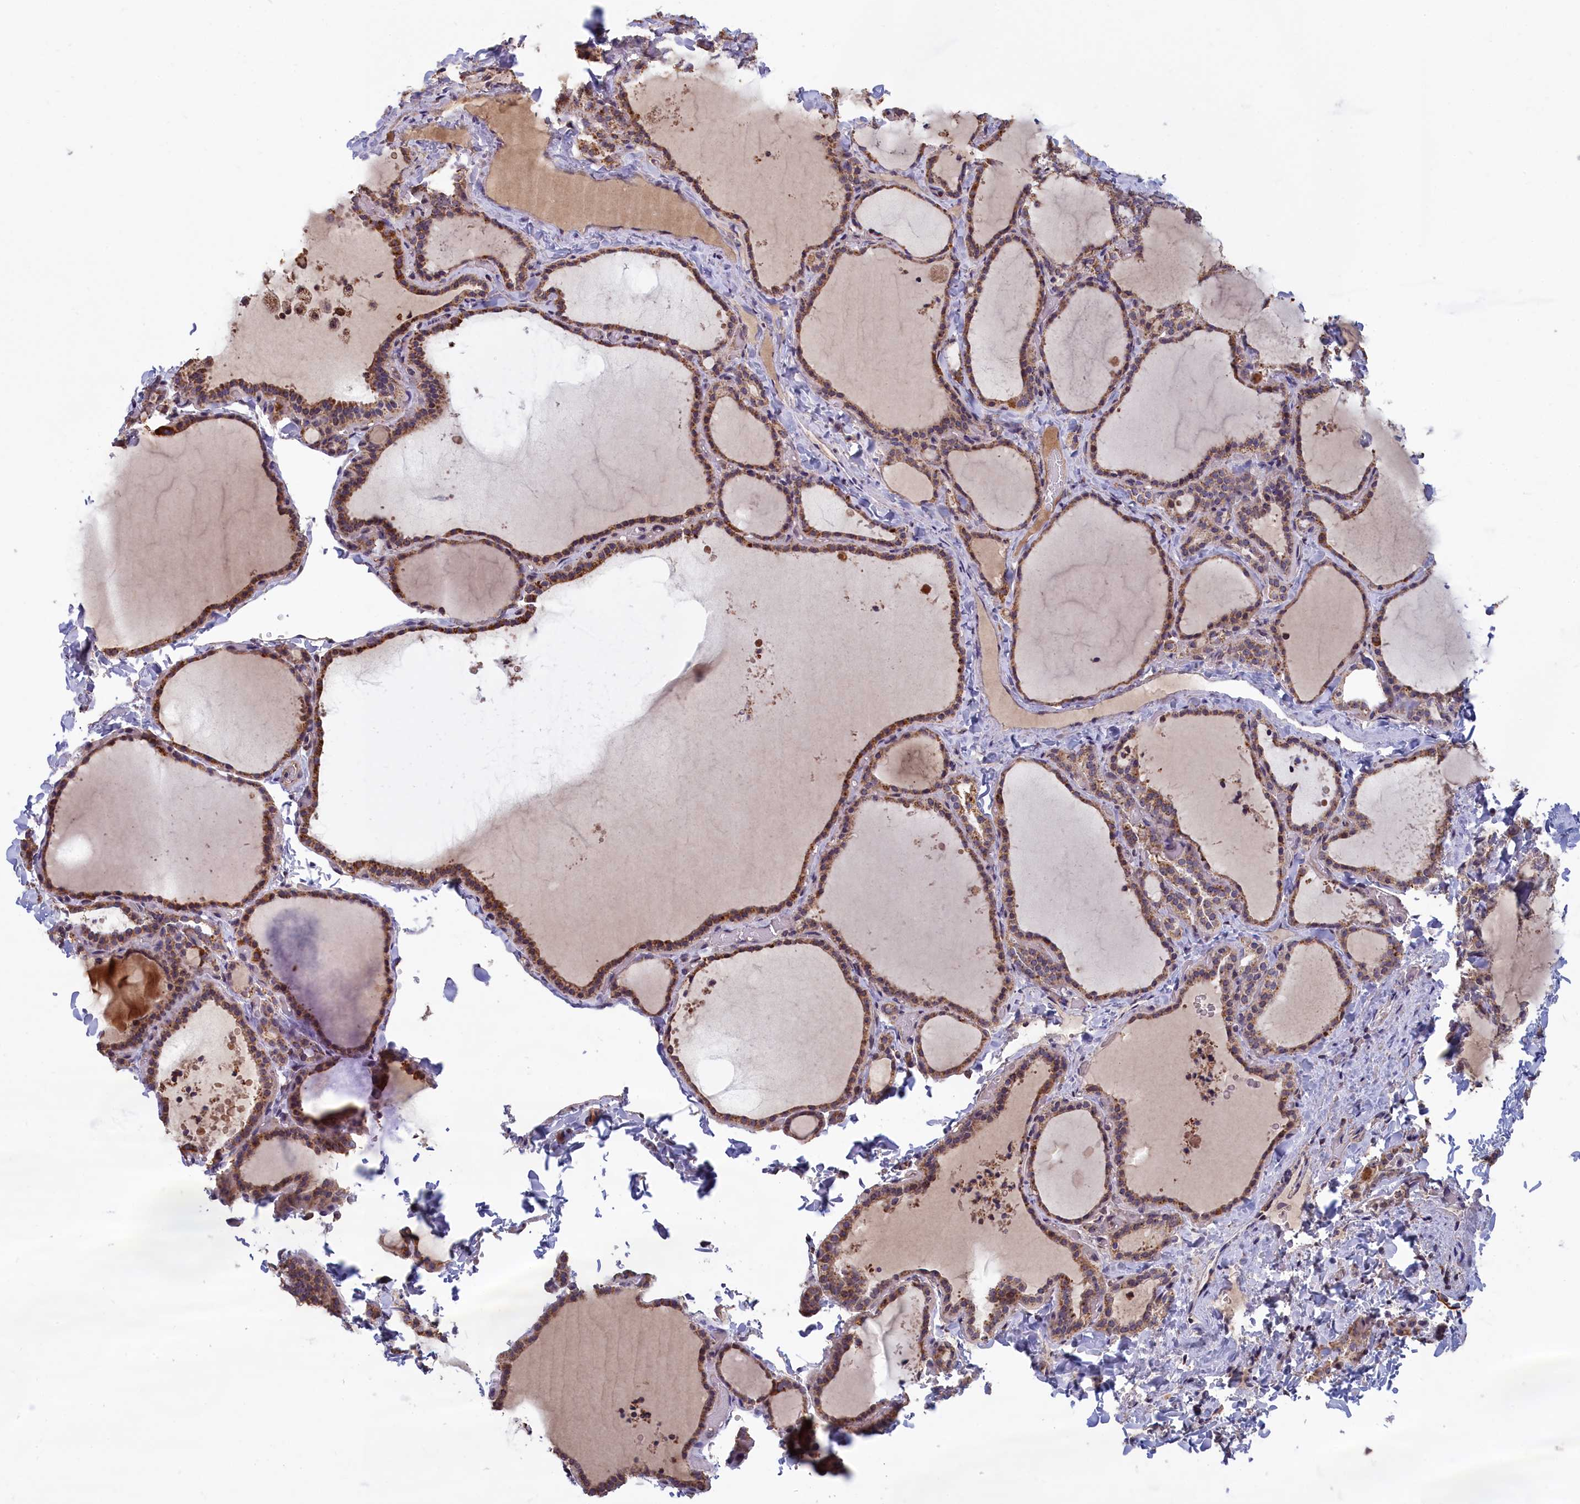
{"staining": {"intensity": "moderate", "quantity": ">75%", "location": "cytoplasmic/membranous"}, "tissue": "thyroid gland", "cell_type": "Glandular cells", "image_type": "normal", "snomed": [{"axis": "morphology", "description": "Normal tissue, NOS"}, {"axis": "topography", "description": "Thyroid gland"}], "caption": "IHC photomicrograph of normal thyroid gland stained for a protein (brown), which demonstrates medium levels of moderate cytoplasmic/membranous positivity in approximately >75% of glandular cells.", "gene": "ENSG00000269825", "patient": {"sex": "female", "age": 22}}